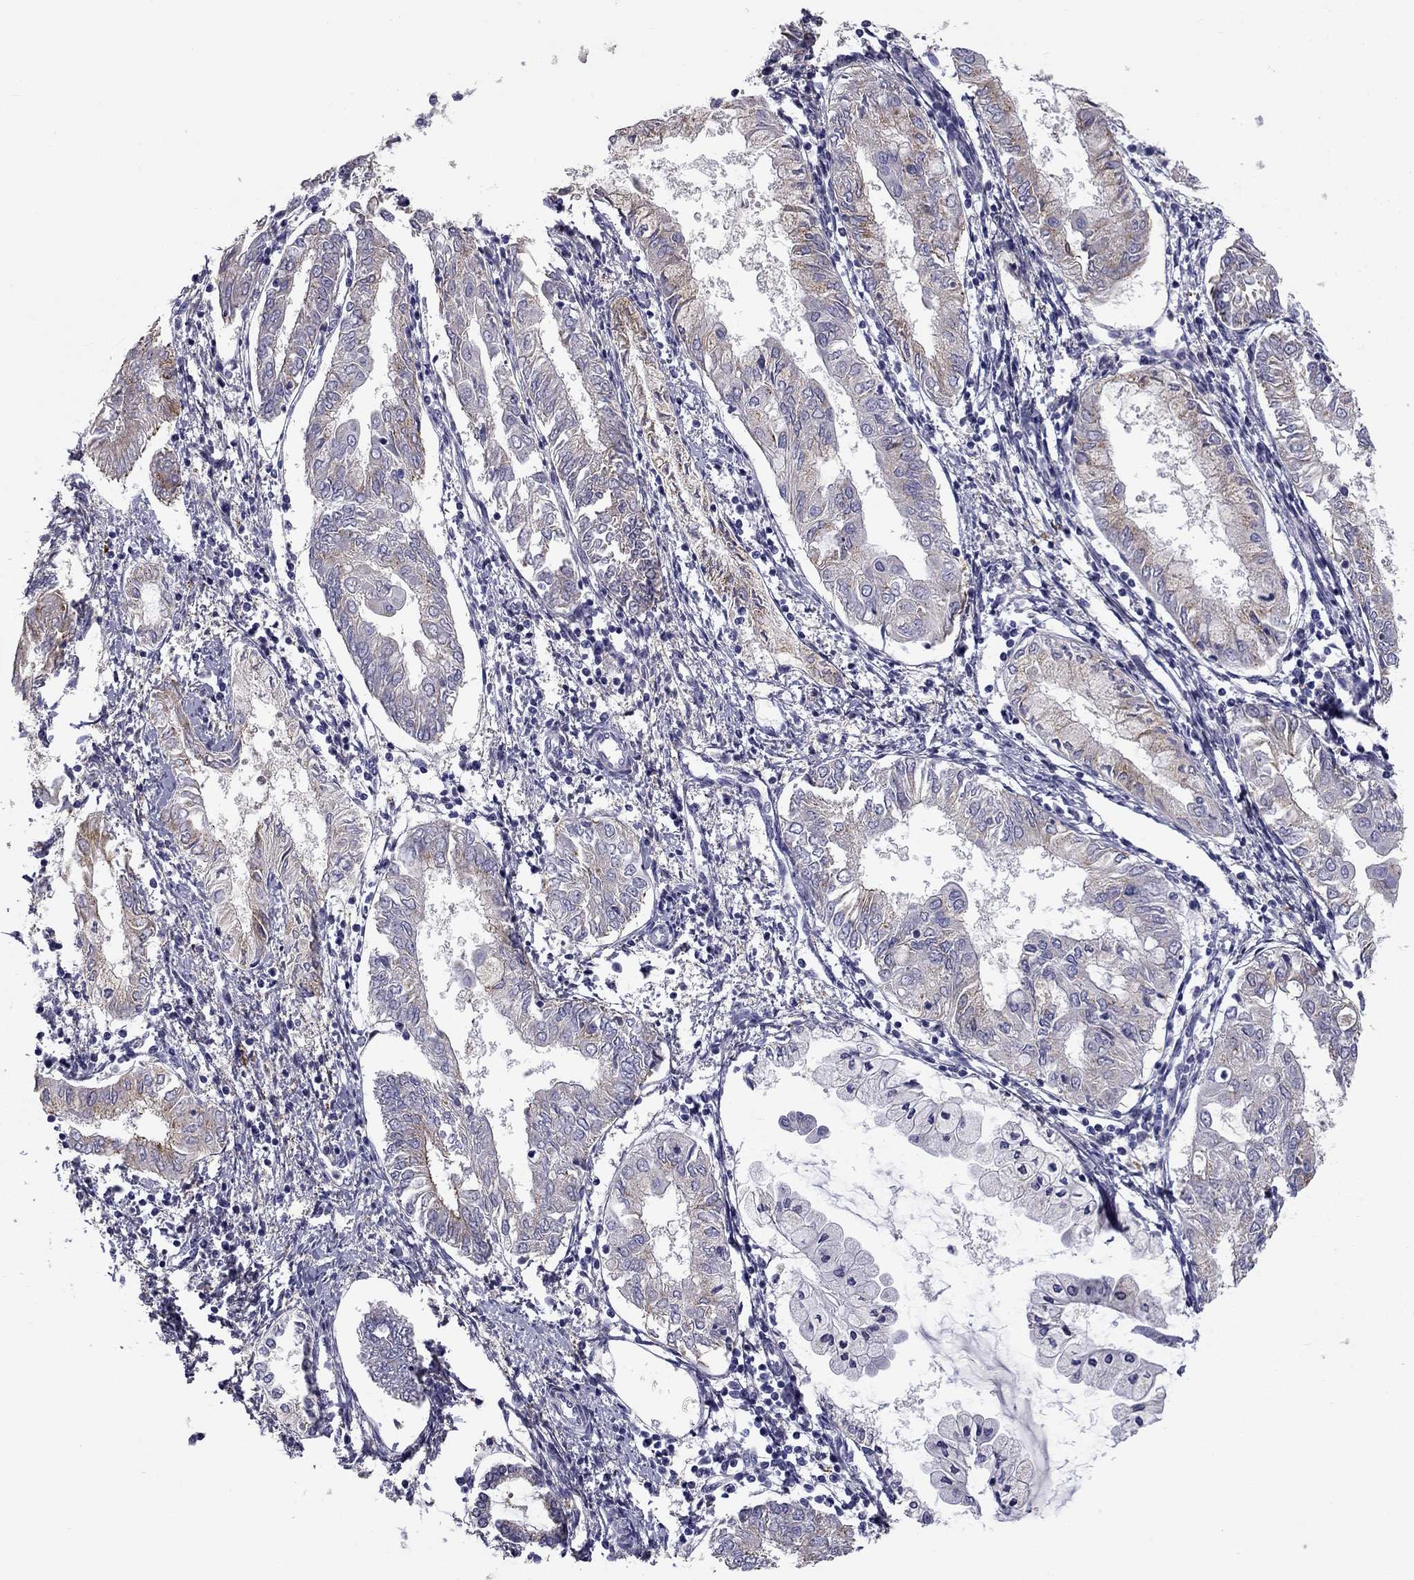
{"staining": {"intensity": "weak", "quantity": "<25%", "location": "cytoplasmic/membranous"}, "tissue": "endometrial cancer", "cell_type": "Tumor cells", "image_type": "cancer", "snomed": [{"axis": "morphology", "description": "Adenocarcinoma, NOS"}, {"axis": "topography", "description": "Endometrium"}], "caption": "Tumor cells show no significant protein positivity in endometrial cancer (adenocarcinoma).", "gene": "CLPSL2", "patient": {"sex": "female", "age": 68}}